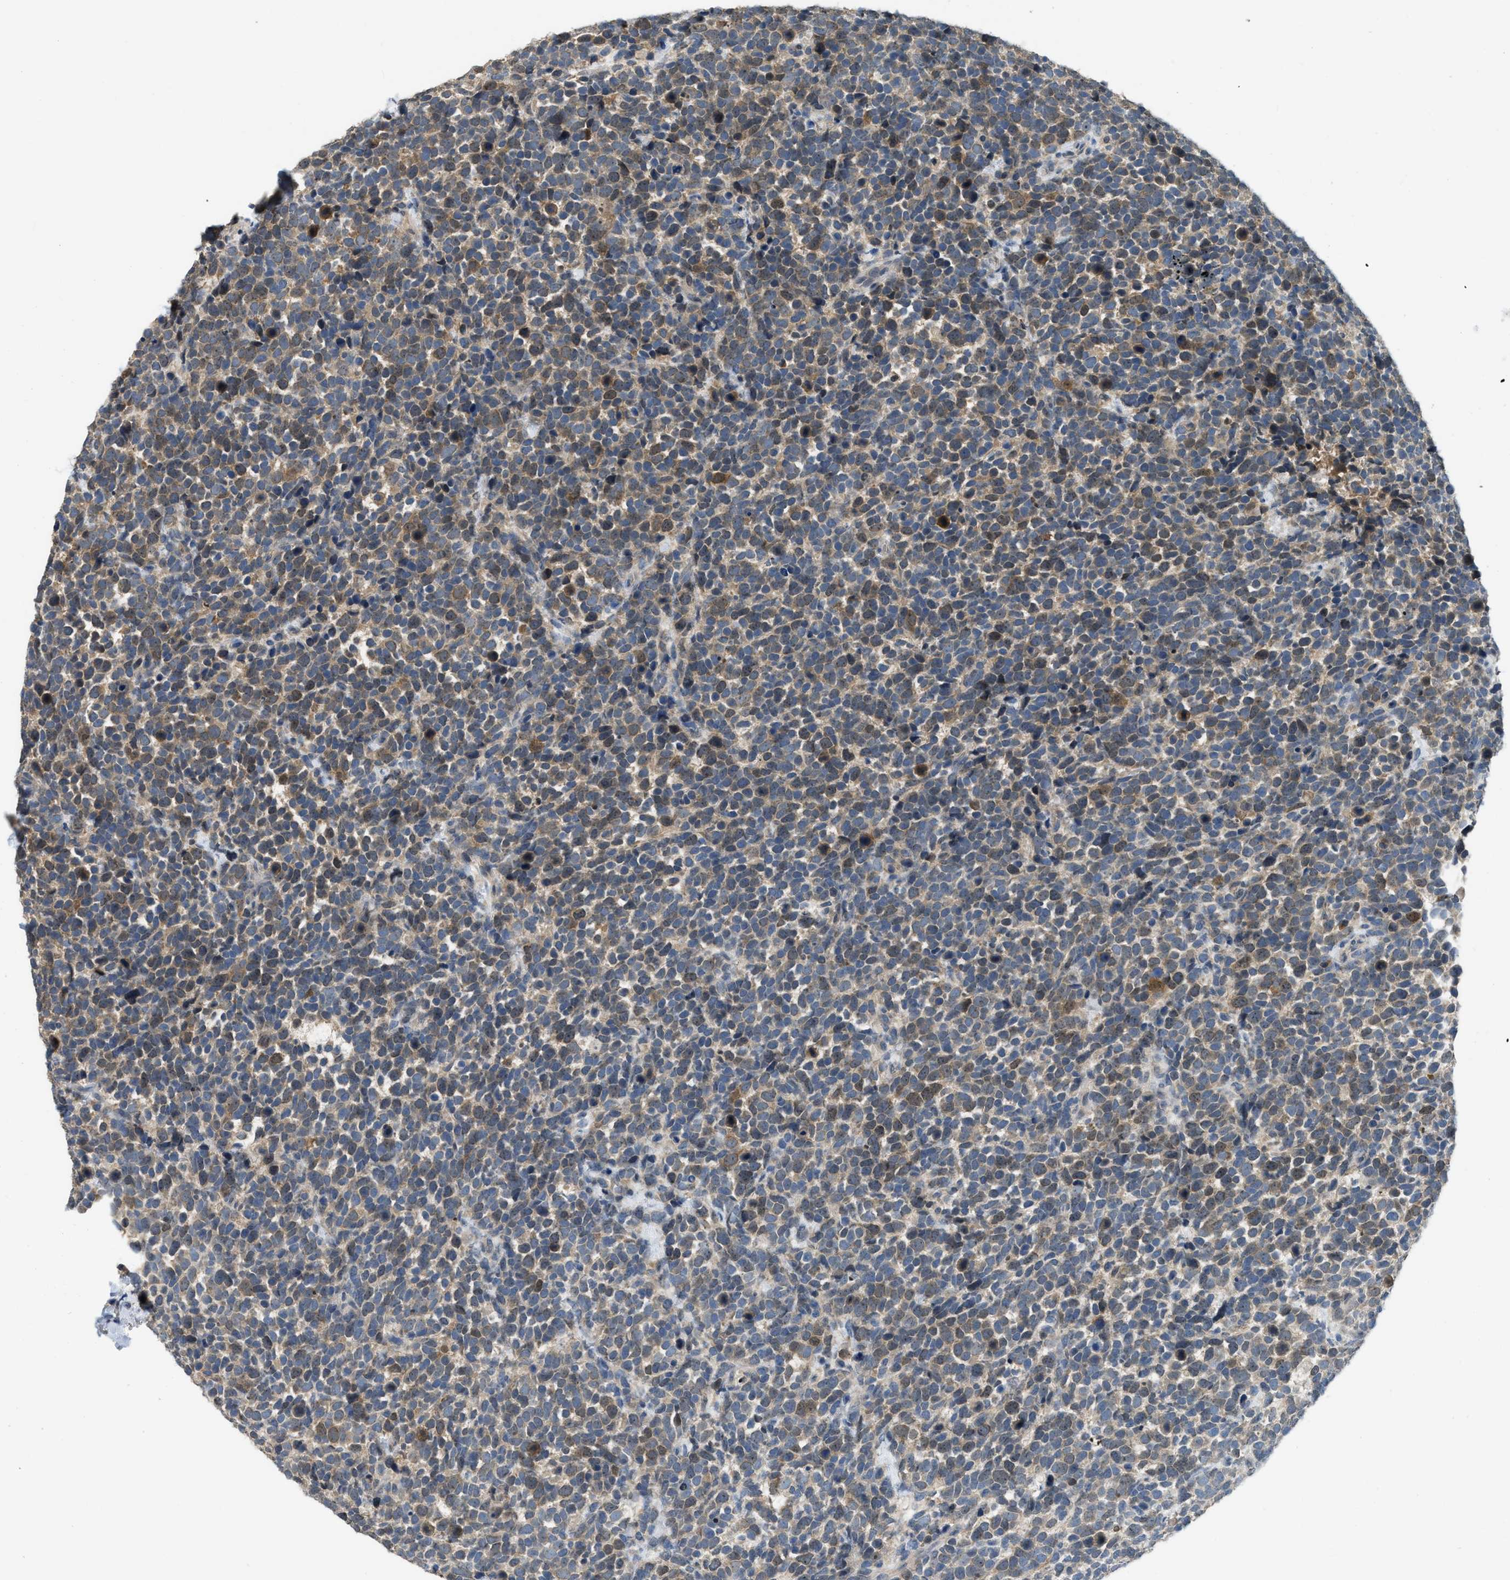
{"staining": {"intensity": "moderate", "quantity": ">75%", "location": "cytoplasmic/membranous,nuclear"}, "tissue": "urothelial cancer", "cell_type": "Tumor cells", "image_type": "cancer", "snomed": [{"axis": "morphology", "description": "Urothelial carcinoma, High grade"}, {"axis": "topography", "description": "Urinary bladder"}], "caption": "This is an image of immunohistochemistry staining of urothelial carcinoma (high-grade), which shows moderate staining in the cytoplasmic/membranous and nuclear of tumor cells.", "gene": "MIS18A", "patient": {"sex": "female", "age": 82}}